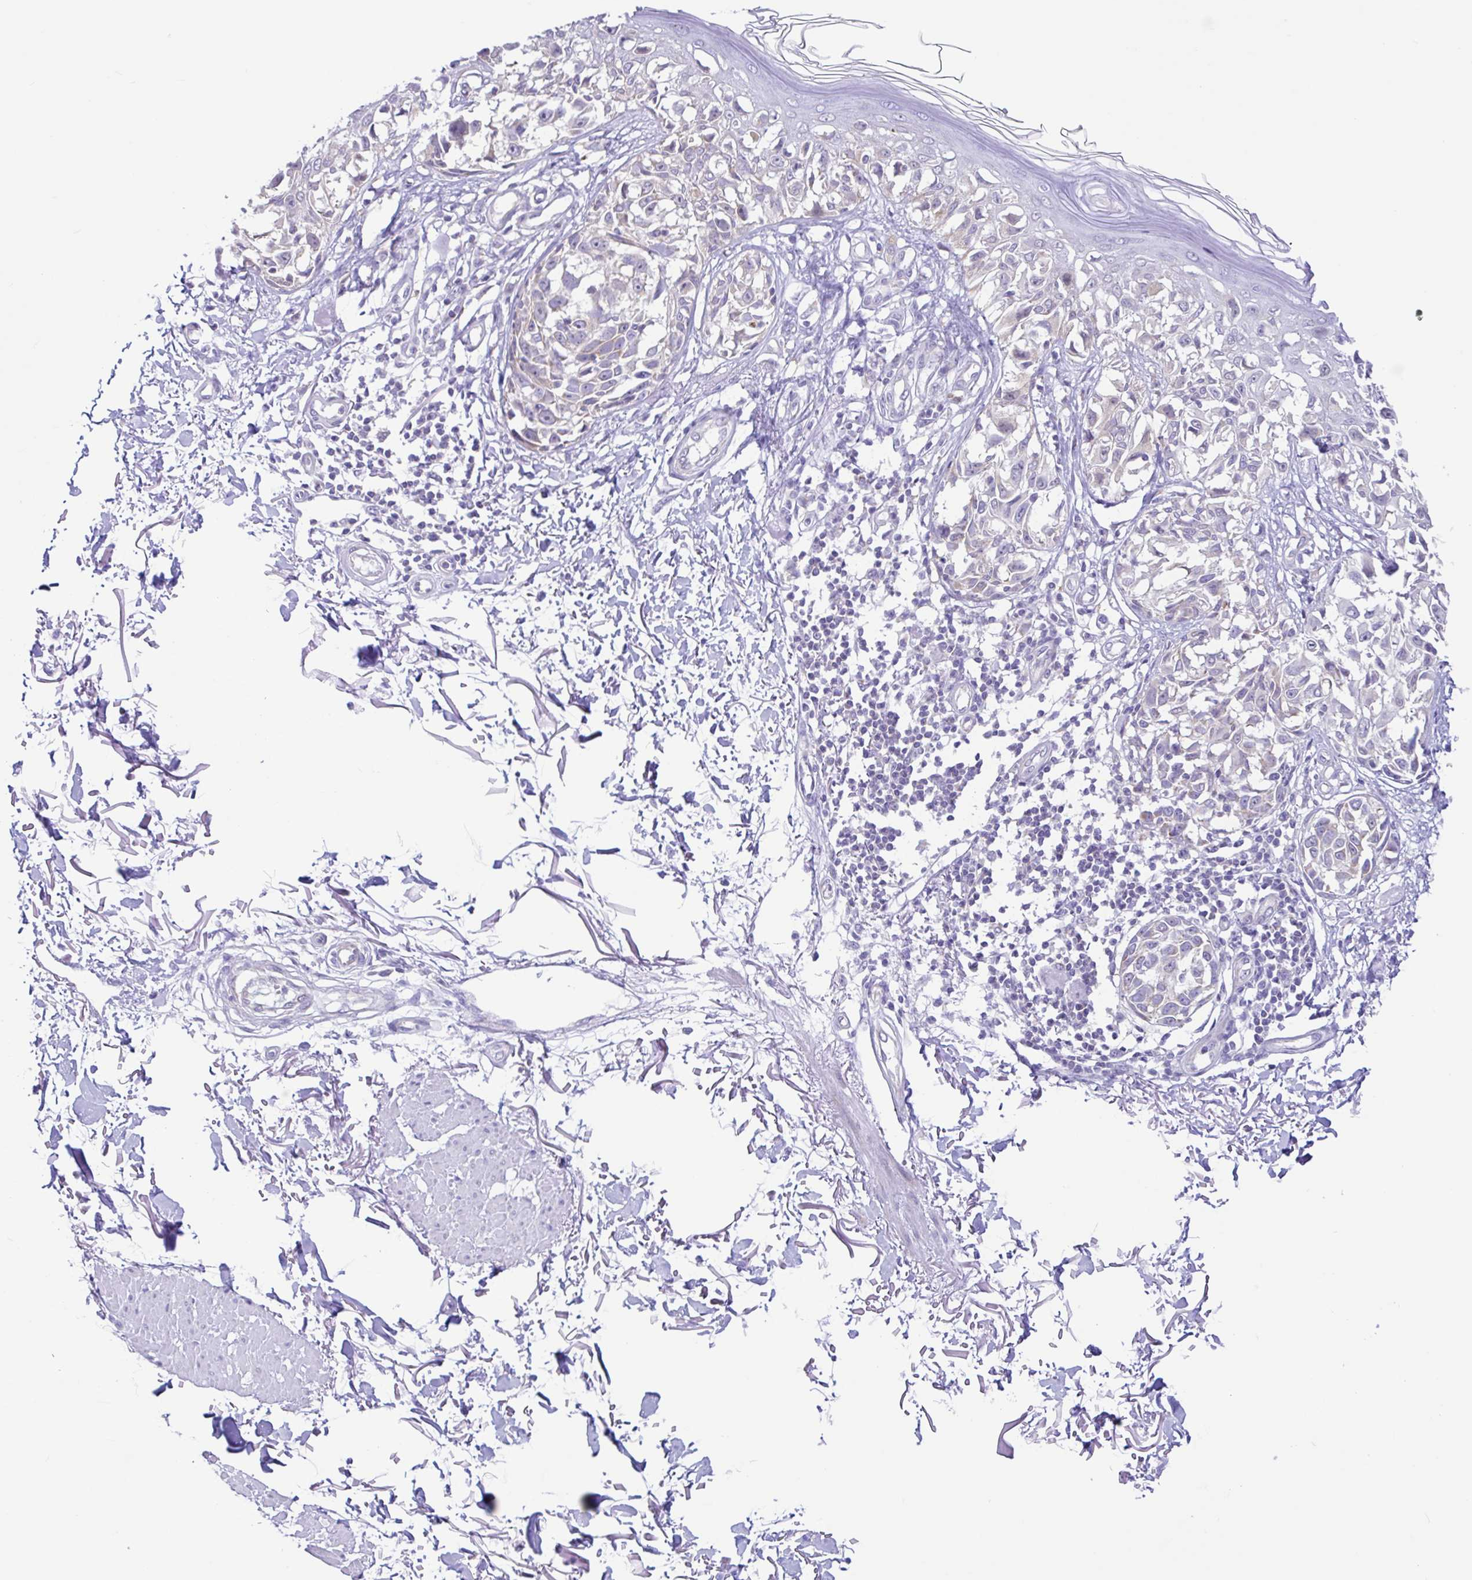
{"staining": {"intensity": "negative", "quantity": "none", "location": "none"}, "tissue": "melanoma", "cell_type": "Tumor cells", "image_type": "cancer", "snomed": [{"axis": "morphology", "description": "Malignant melanoma, NOS"}, {"axis": "topography", "description": "Skin"}], "caption": "DAB (3,3'-diaminobenzidine) immunohistochemical staining of malignant melanoma demonstrates no significant staining in tumor cells.", "gene": "NDUFS2", "patient": {"sex": "male", "age": 73}}